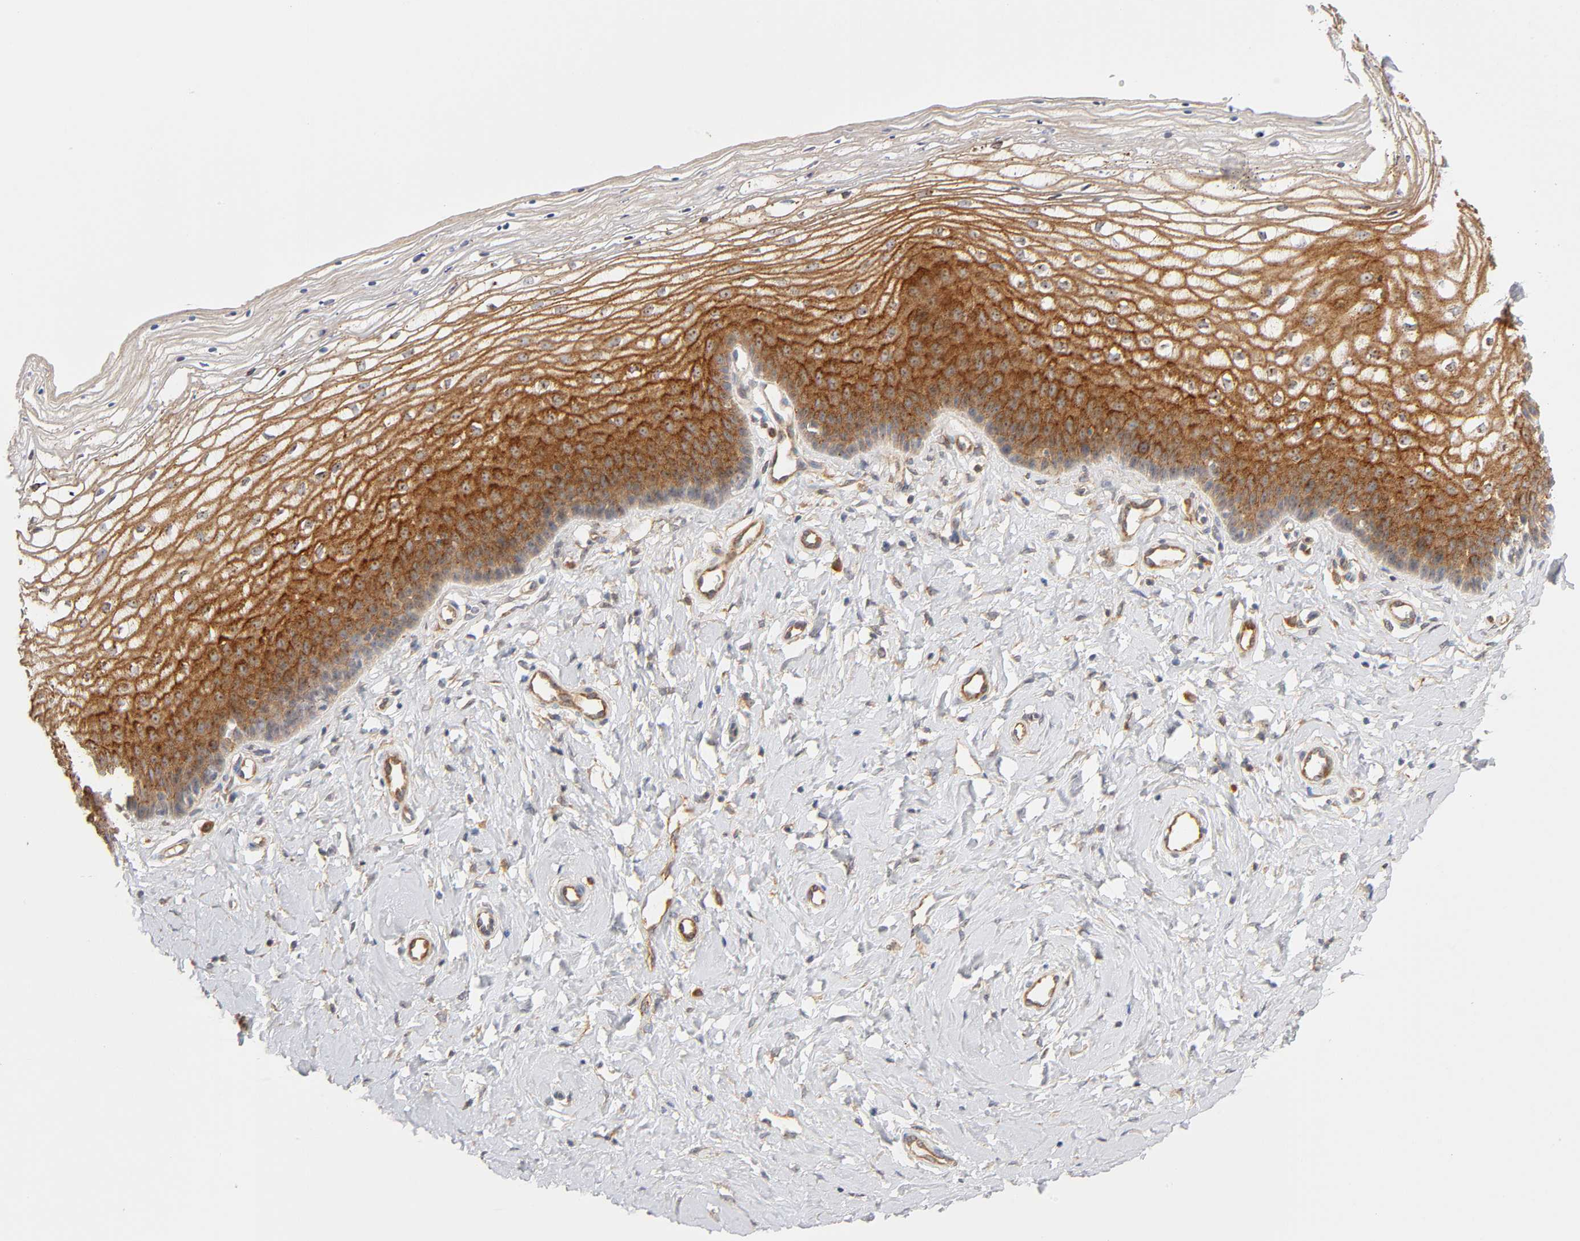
{"staining": {"intensity": "strong", "quantity": ">75%", "location": "cytoplasmic/membranous"}, "tissue": "vagina", "cell_type": "Squamous epithelial cells", "image_type": "normal", "snomed": [{"axis": "morphology", "description": "Normal tissue, NOS"}, {"axis": "topography", "description": "Vagina"}], "caption": "Immunohistochemistry (IHC) (DAB (3,3'-diaminobenzidine)) staining of benign human vagina shows strong cytoplasmic/membranous protein positivity in approximately >75% of squamous epithelial cells. (Brightfield microscopy of DAB IHC at high magnification).", "gene": "PLD1", "patient": {"sex": "female", "age": 68}}